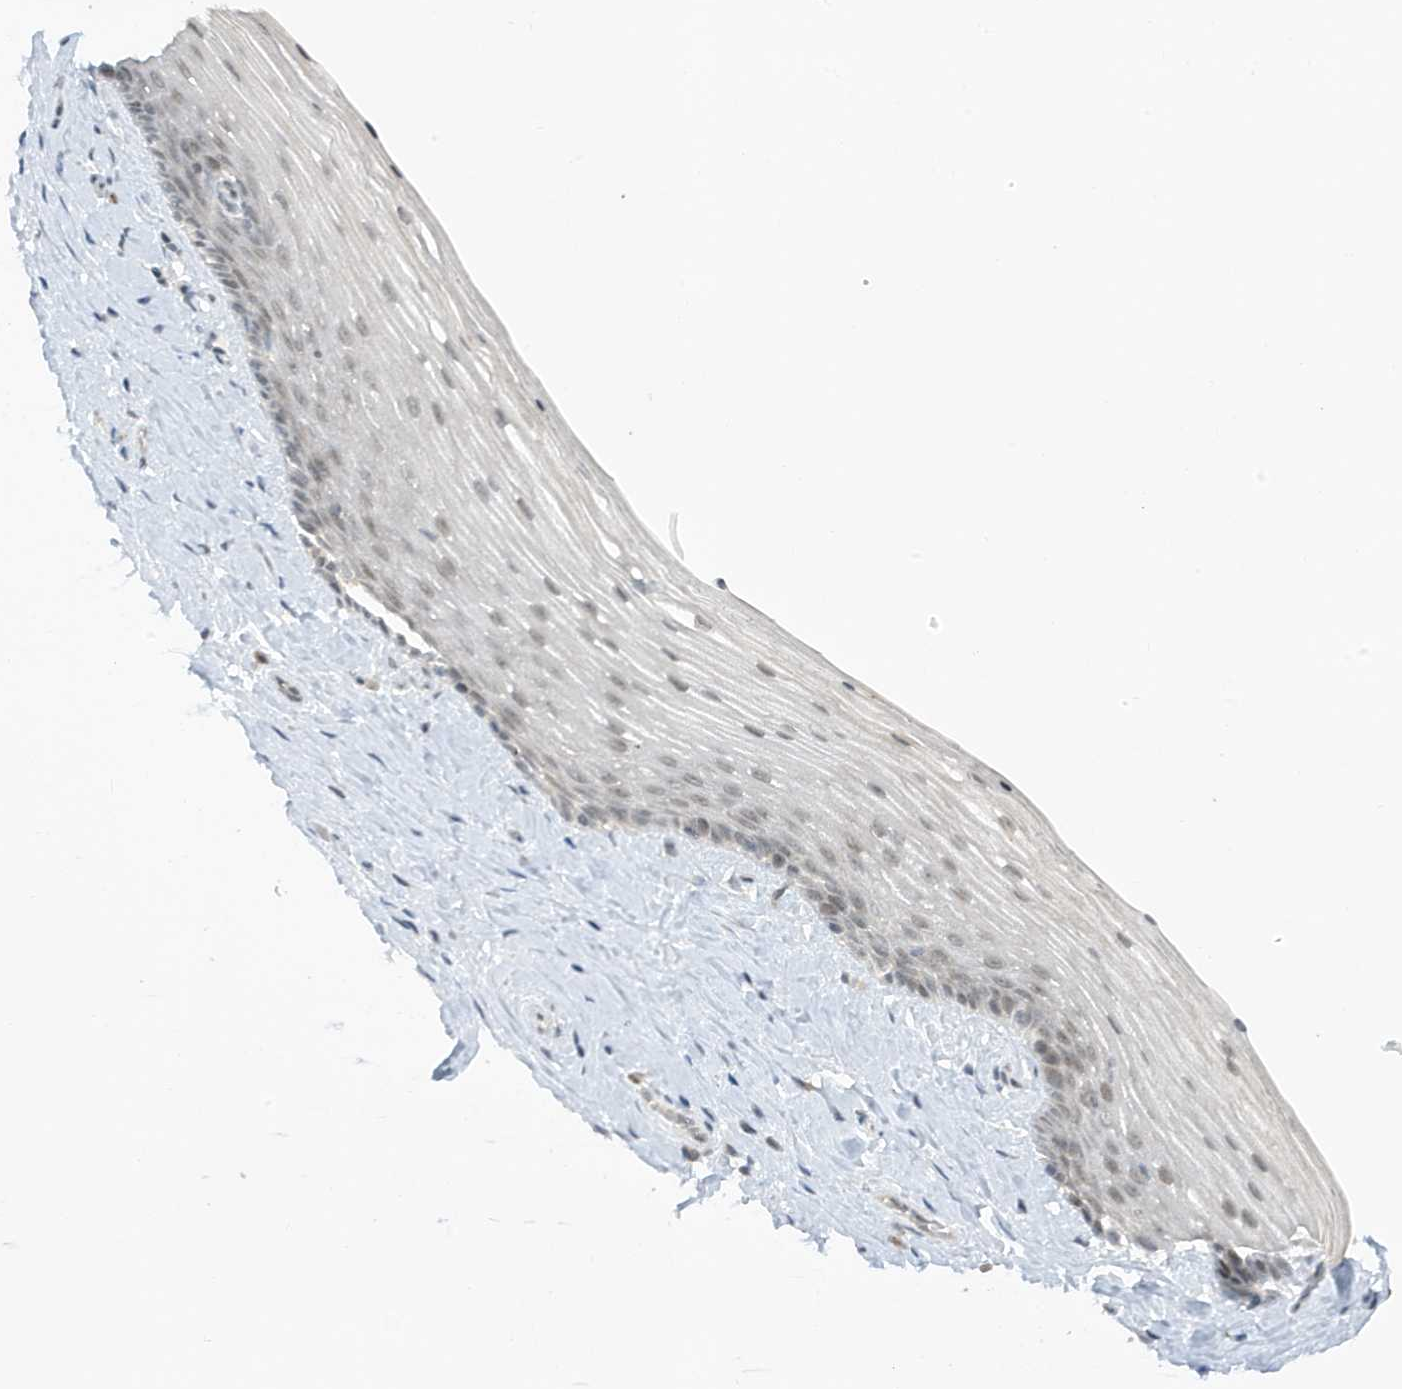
{"staining": {"intensity": "weak", "quantity": ">75%", "location": "nuclear"}, "tissue": "vagina", "cell_type": "Squamous epithelial cells", "image_type": "normal", "snomed": [{"axis": "morphology", "description": "Normal tissue, NOS"}, {"axis": "topography", "description": "Vagina"}], "caption": "This is a histology image of immunohistochemistry (IHC) staining of unremarkable vagina, which shows weak expression in the nuclear of squamous epithelial cells.", "gene": "TAB3", "patient": {"sex": "female", "age": 46}}